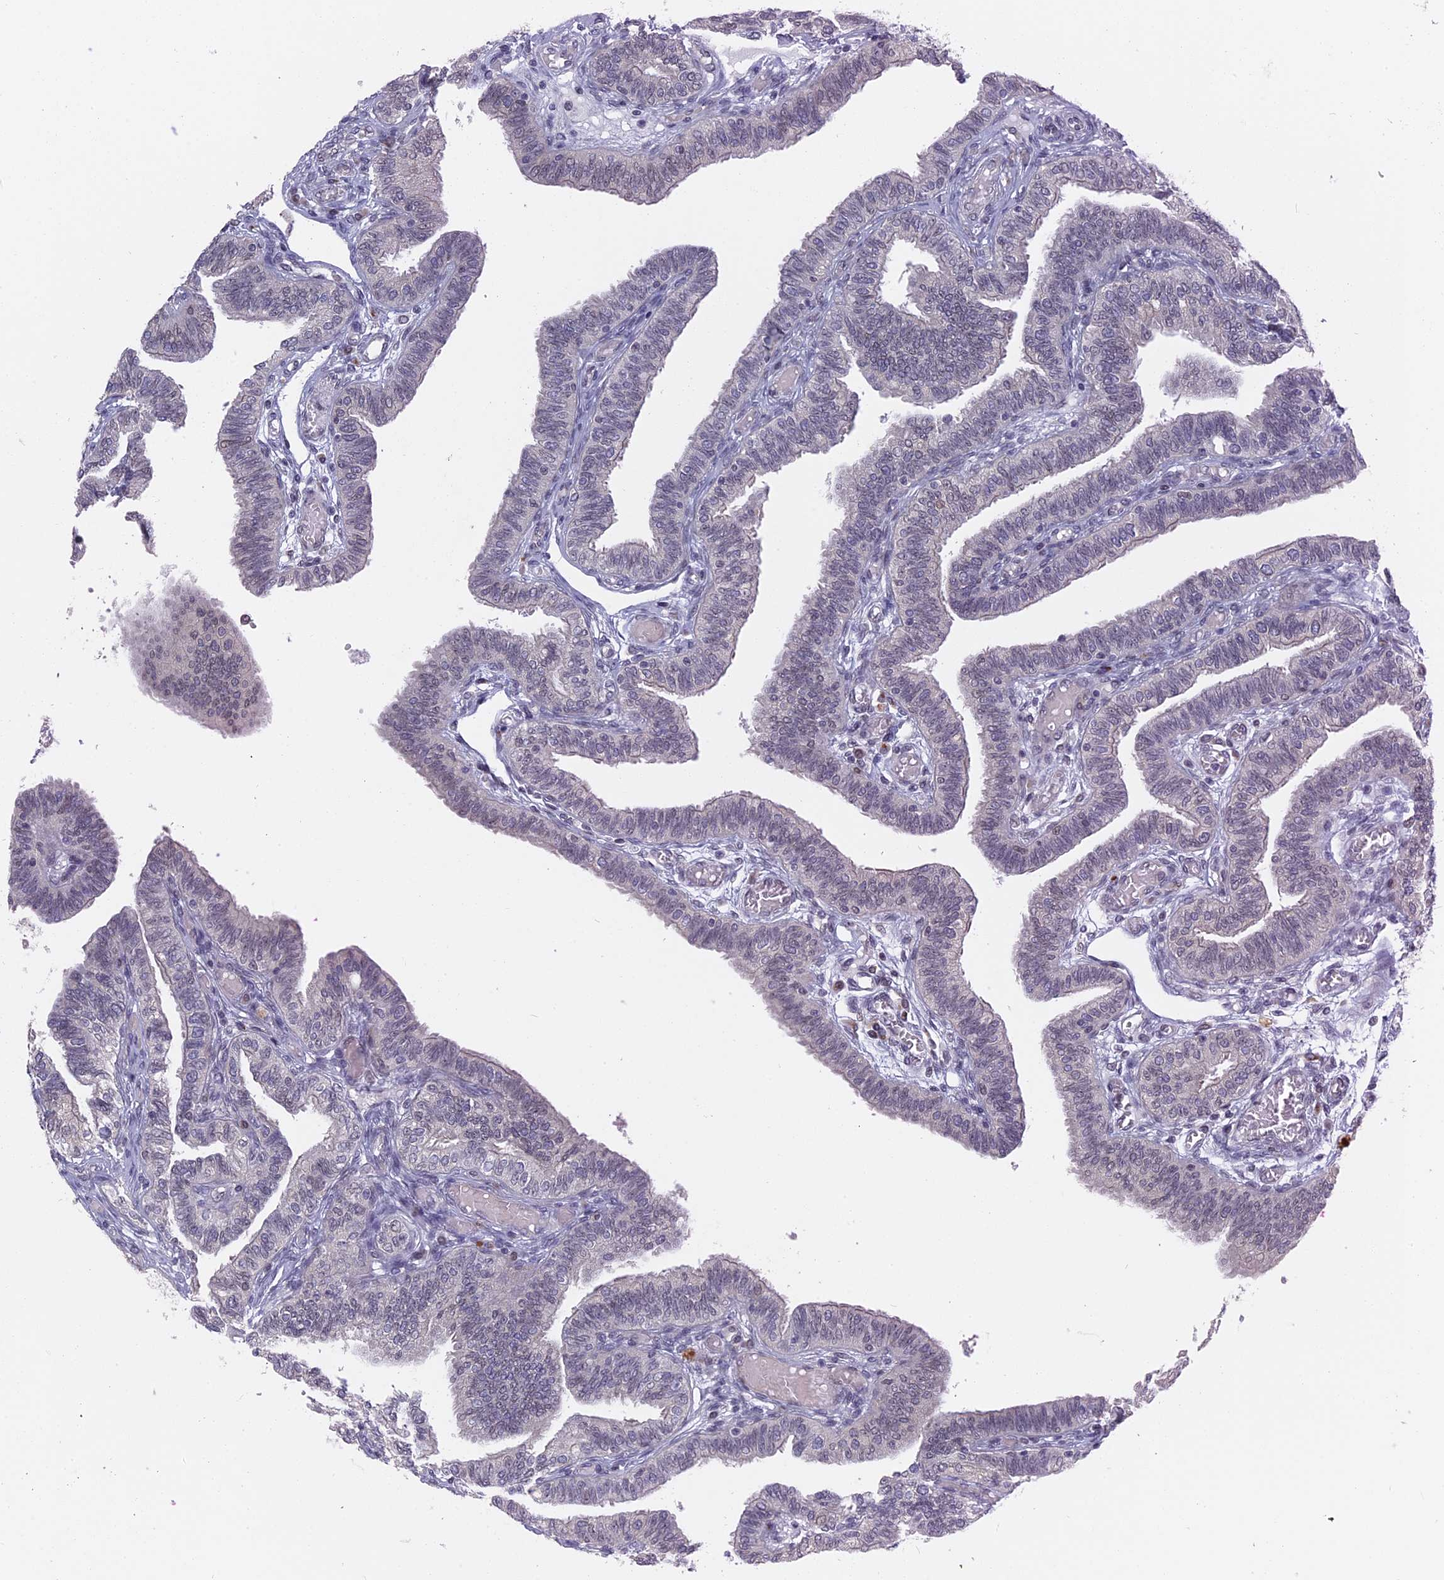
{"staining": {"intensity": "weak", "quantity": "<25%", "location": "cytoplasmic/membranous"}, "tissue": "fallopian tube", "cell_type": "Glandular cells", "image_type": "normal", "snomed": [{"axis": "morphology", "description": "Normal tissue, NOS"}, {"axis": "topography", "description": "Fallopian tube"}], "caption": "DAB (3,3'-diaminobenzidine) immunohistochemical staining of unremarkable fallopian tube shows no significant positivity in glandular cells.", "gene": "MTRF1", "patient": {"sex": "female", "age": 39}}